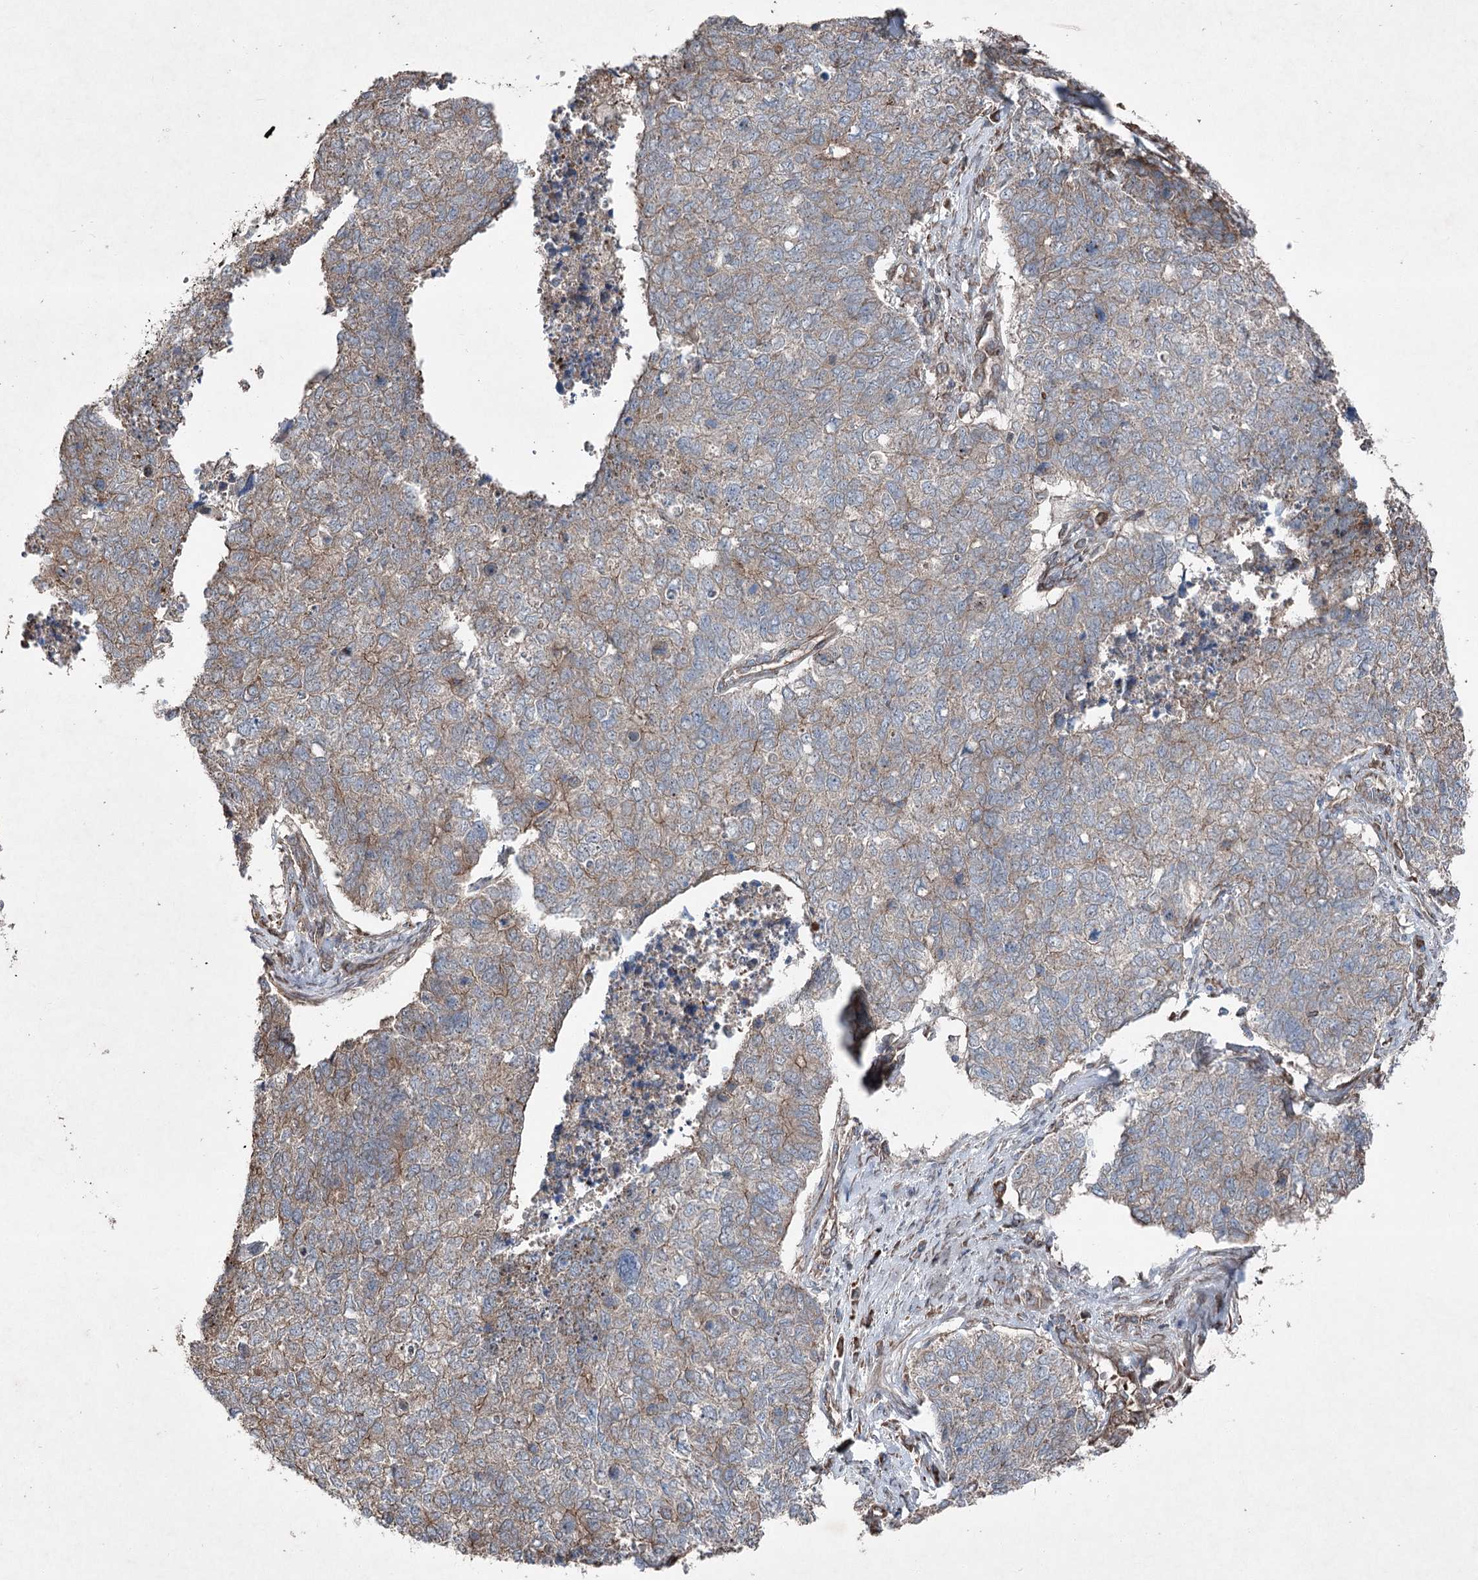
{"staining": {"intensity": "weak", "quantity": "<25%", "location": "cytoplasmic/membranous"}, "tissue": "cervical cancer", "cell_type": "Tumor cells", "image_type": "cancer", "snomed": [{"axis": "morphology", "description": "Squamous cell carcinoma, NOS"}, {"axis": "topography", "description": "Cervix"}], "caption": "The image demonstrates no staining of tumor cells in squamous cell carcinoma (cervical). (Immunohistochemistry (ihc), brightfield microscopy, high magnification).", "gene": "SERINC5", "patient": {"sex": "female", "age": 63}}